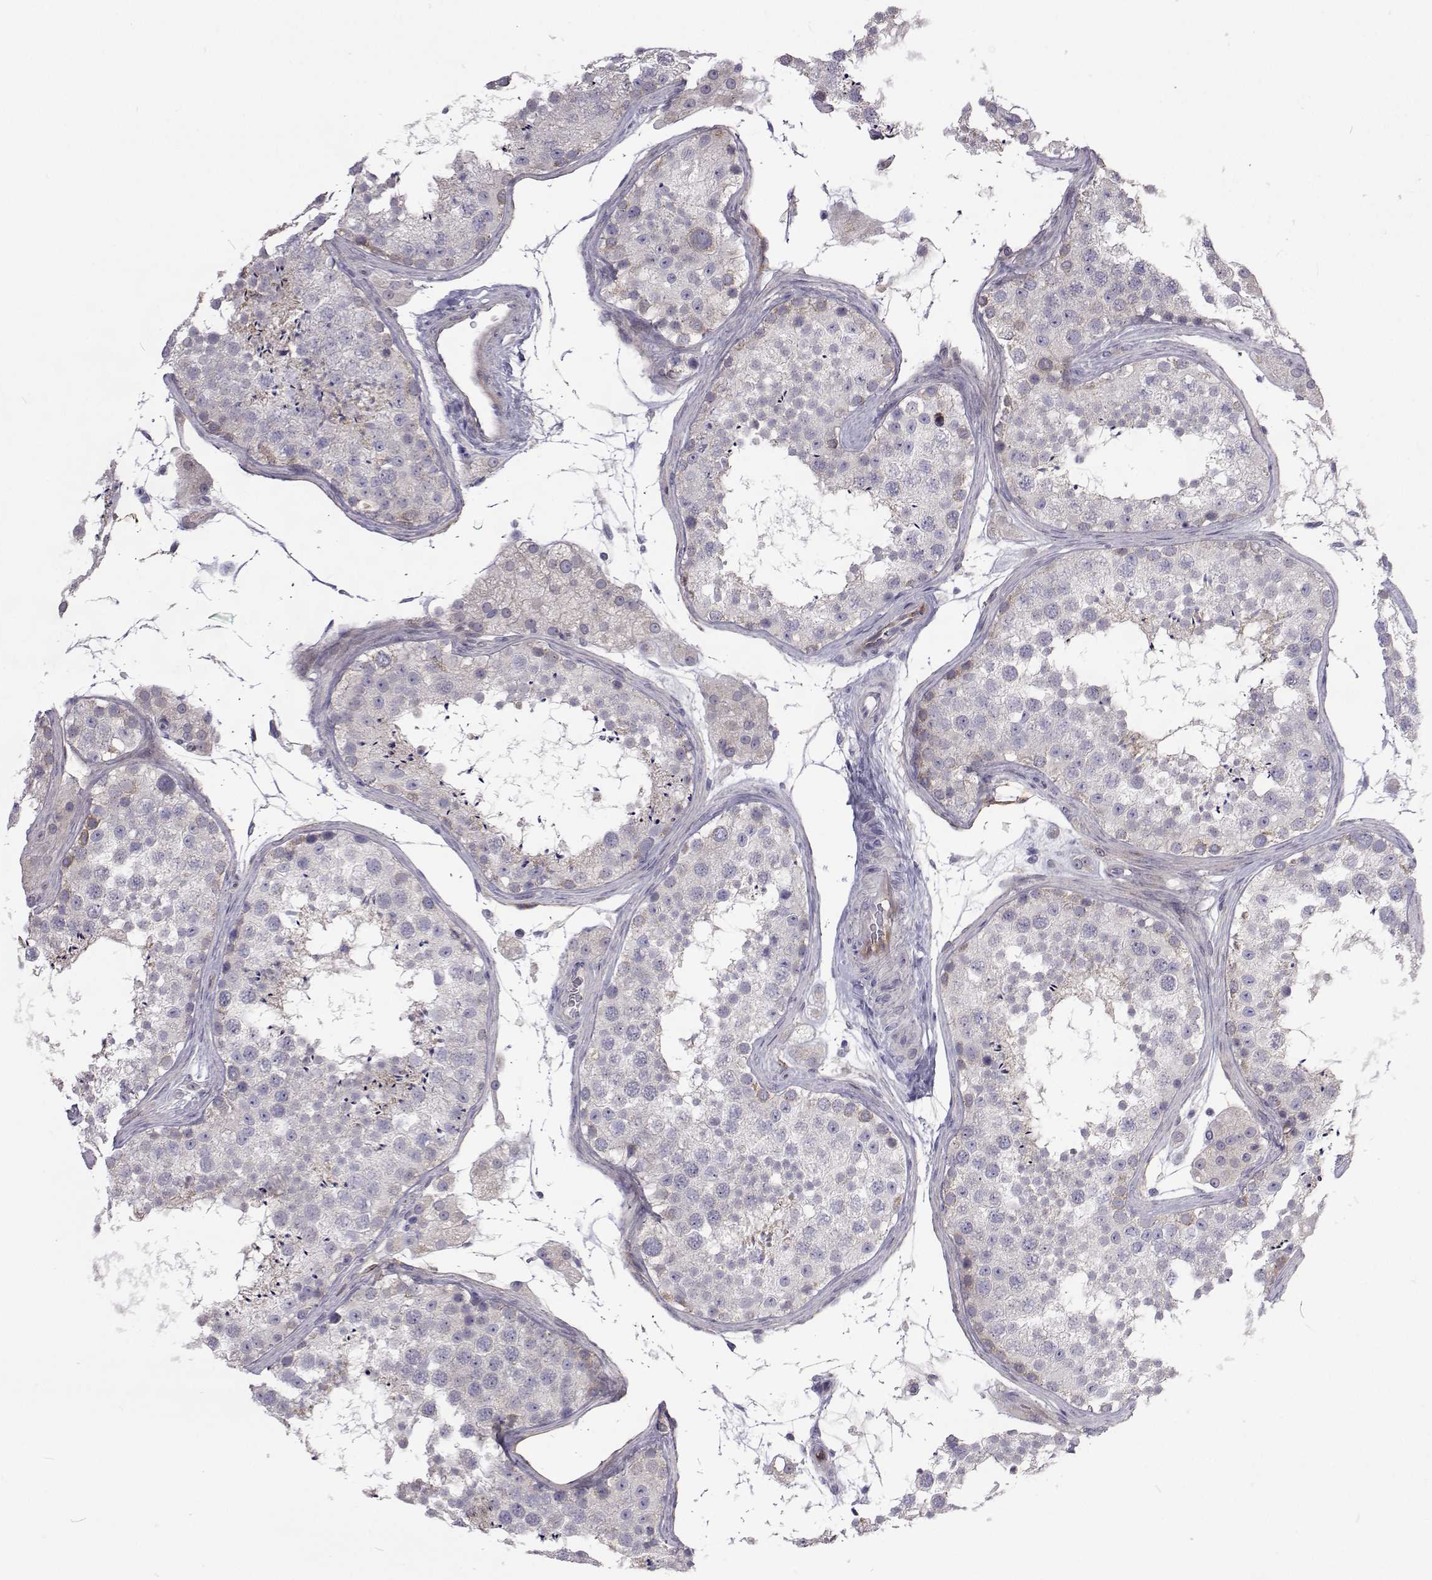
{"staining": {"intensity": "negative", "quantity": "none", "location": "none"}, "tissue": "testis", "cell_type": "Cells in seminiferous ducts", "image_type": "normal", "snomed": [{"axis": "morphology", "description": "Normal tissue, NOS"}, {"axis": "topography", "description": "Testis"}], "caption": "Immunohistochemical staining of normal human testis shows no significant positivity in cells in seminiferous ducts.", "gene": "NPR3", "patient": {"sex": "male", "age": 41}}